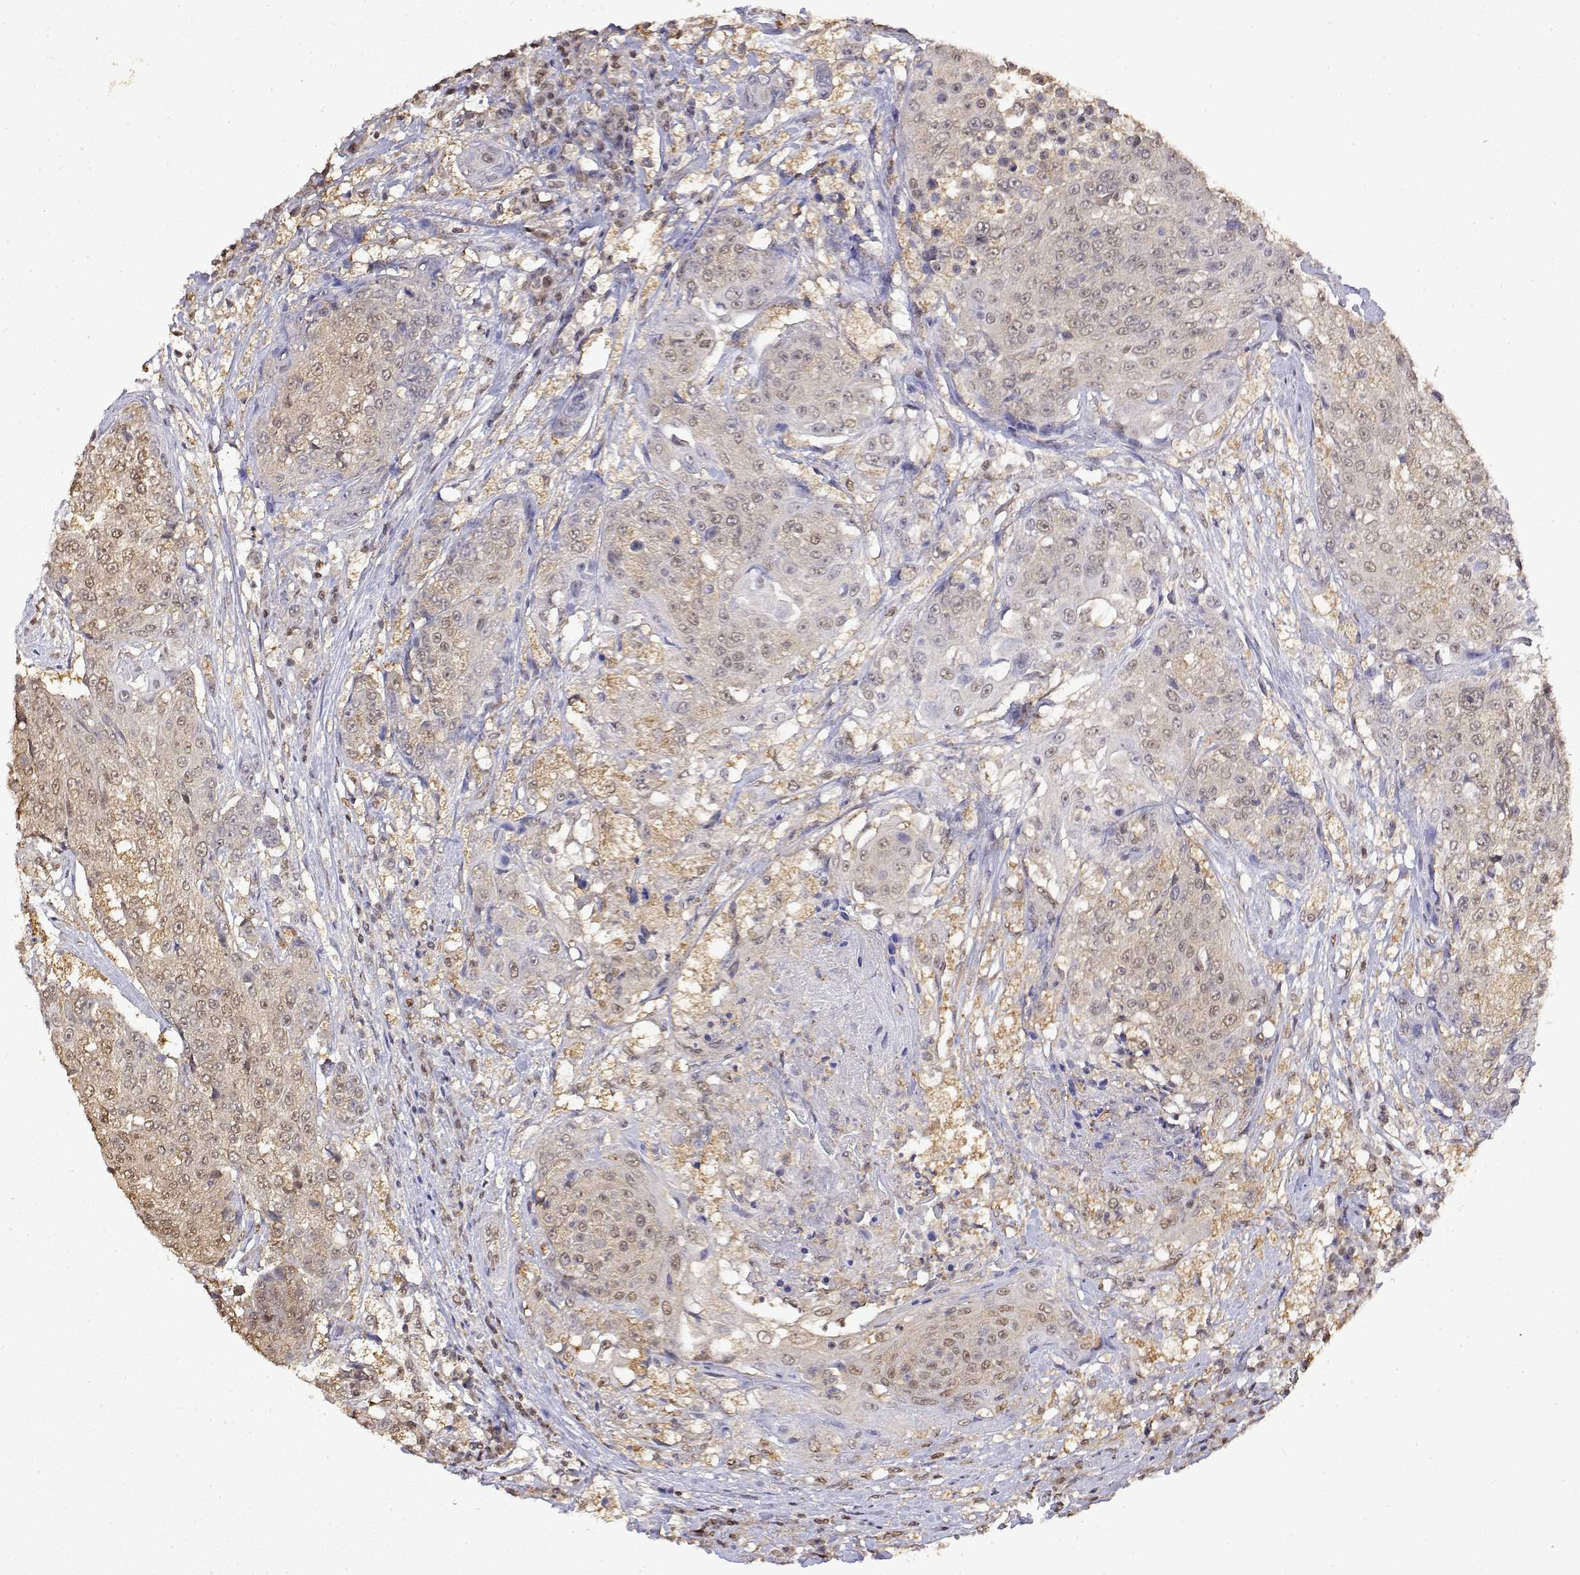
{"staining": {"intensity": "weak", "quantity": ">75%", "location": "nuclear"}, "tissue": "urothelial cancer", "cell_type": "Tumor cells", "image_type": "cancer", "snomed": [{"axis": "morphology", "description": "Urothelial carcinoma, High grade"}, {"axis": "topography", "description": "Urinary bladder"}], "caption": "A low amount of weak nuclear expression is identified in about >75% of tumor cells in urothelial carcinoma (high-grade) tissue.", "gene": "TPI1", "patient": {"sex": "female", "age": 63}}